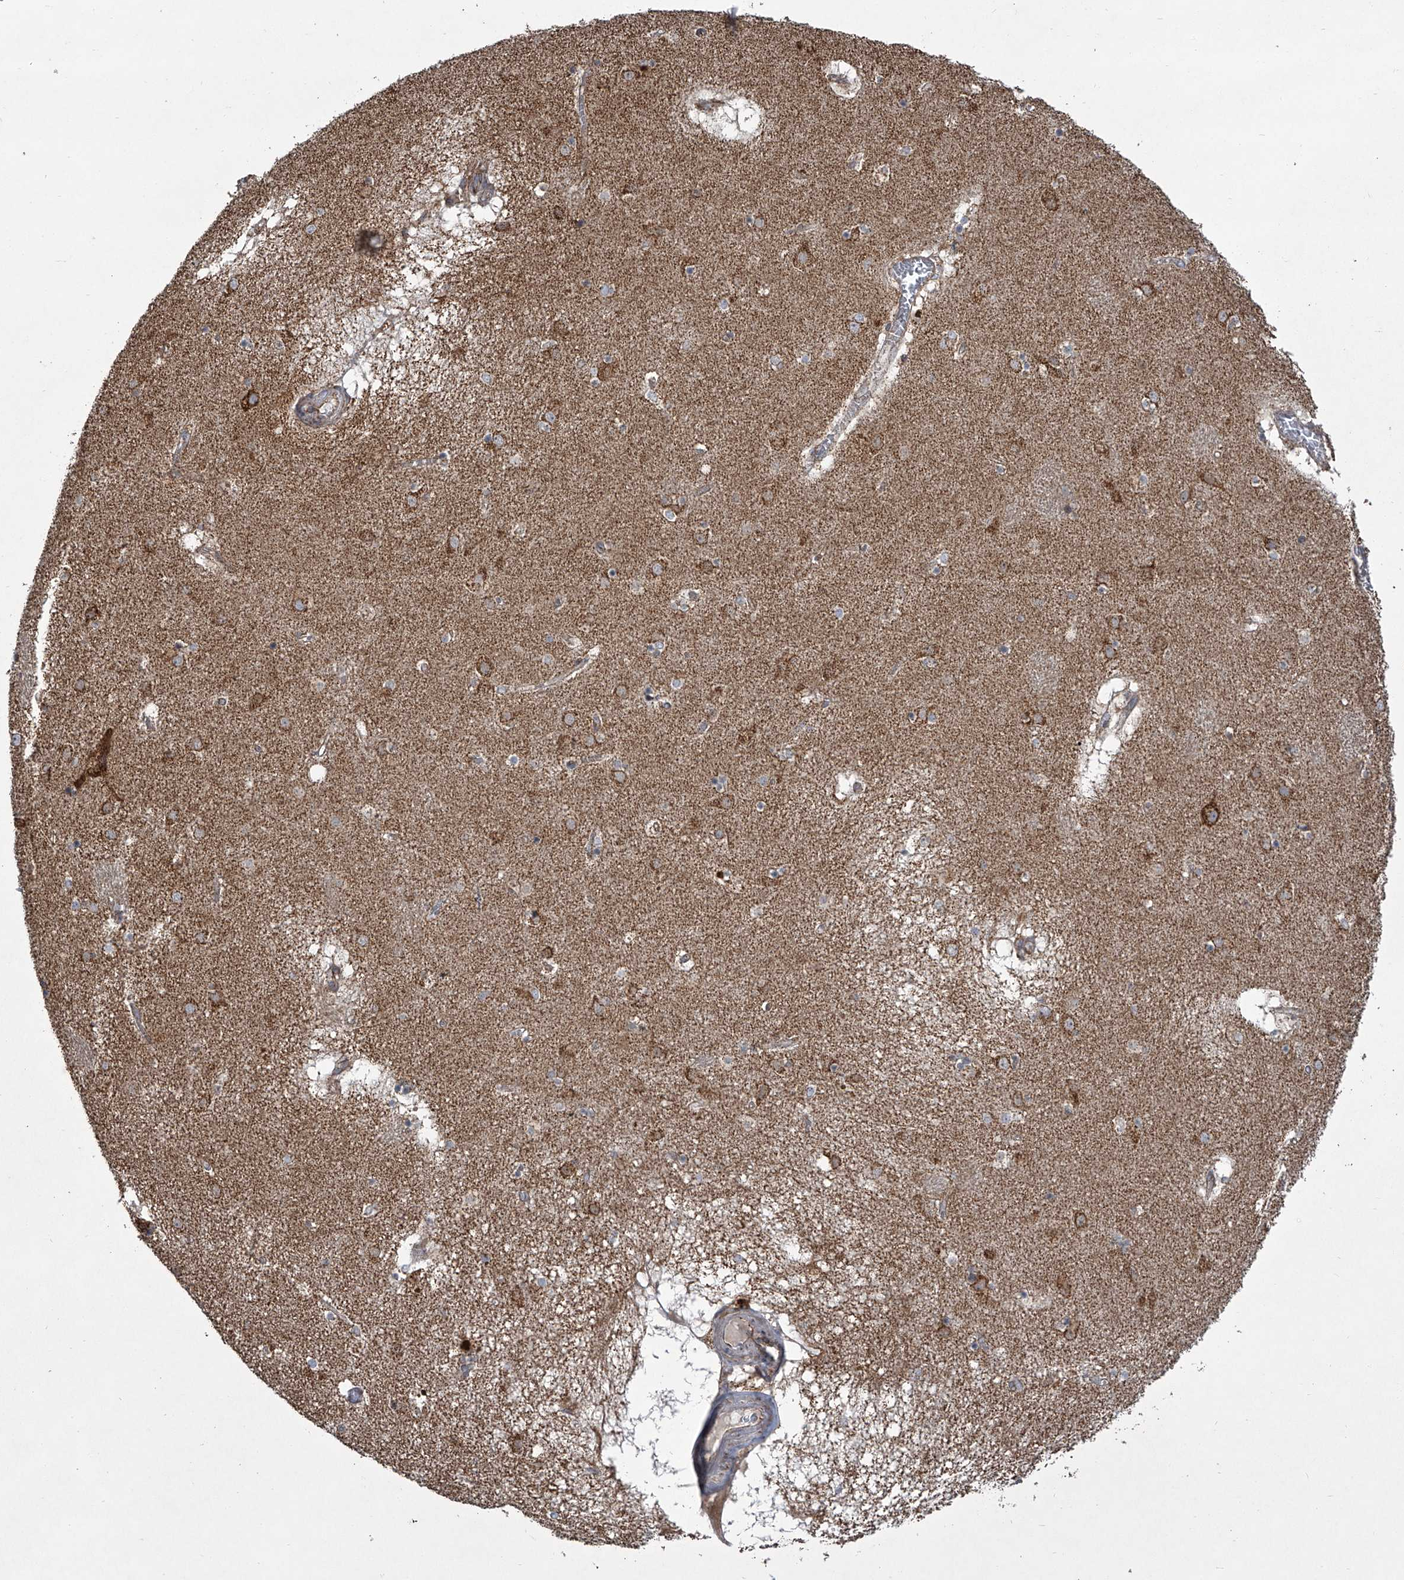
{"staining": {"intensity": "moderate", "quantity": "<25%", "location": "cytoplasmic/membranous"}, "tissue": "caudate", "cell_type": "Glial cells", "image_type": "normal", "snomed": [{"axis": "morphology", "description": "Normal tissue, NOS"}, {"axis": "topography", "description": "Lateral ventricle wall"}], "caption": "Glial cells reveal low levels of moderate cytoplasmic/membranous staining in approximately <25% of cells in normal caudate. Nuclei are stained in blue.", "gene": "ZC3H15", "patient": {"sex": "male", "age": 70}}